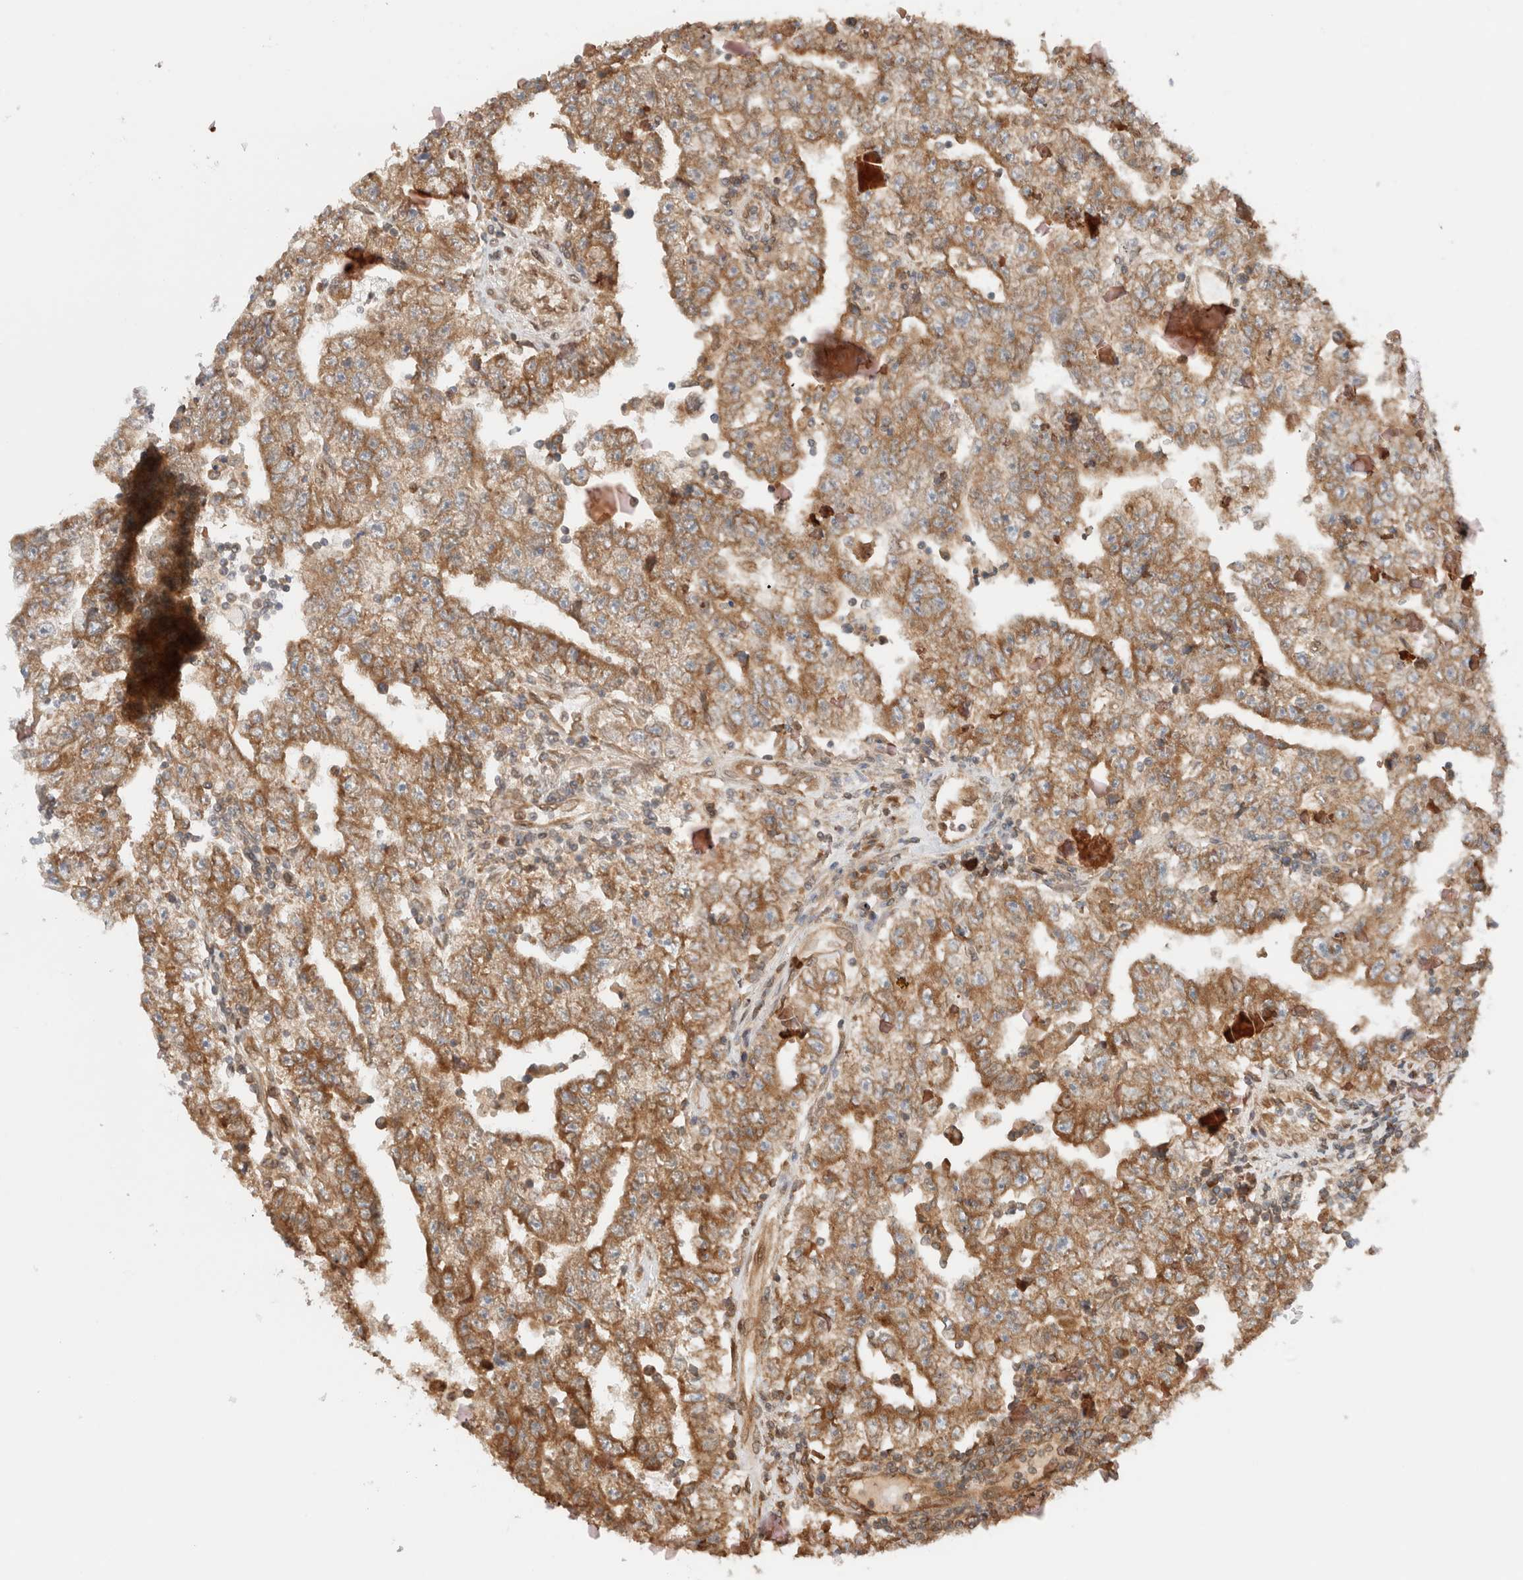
{"staining": {"intensity": "moderate", "quantity": ">75%", "location": "cytoplasmic/membranous"}, "tissue": "testis cancer", "cell_type": "Tumor cells", "image_type": "cancer", "snomed": [{"axis": "morphology", "description": "Carcinoma, Embryonal, NOS"}, {"axis": "topography", "description": "Testis"}], "caption": "Immunohistochemical staining of embryonal carcinoma (testis) exhibits medium levels of moderate cytoplasmic/membranous positivity in approximately >75% of tumor cells.", "gene": "ARFGEF2", "patient": {"sex": "male", "age": 25}}